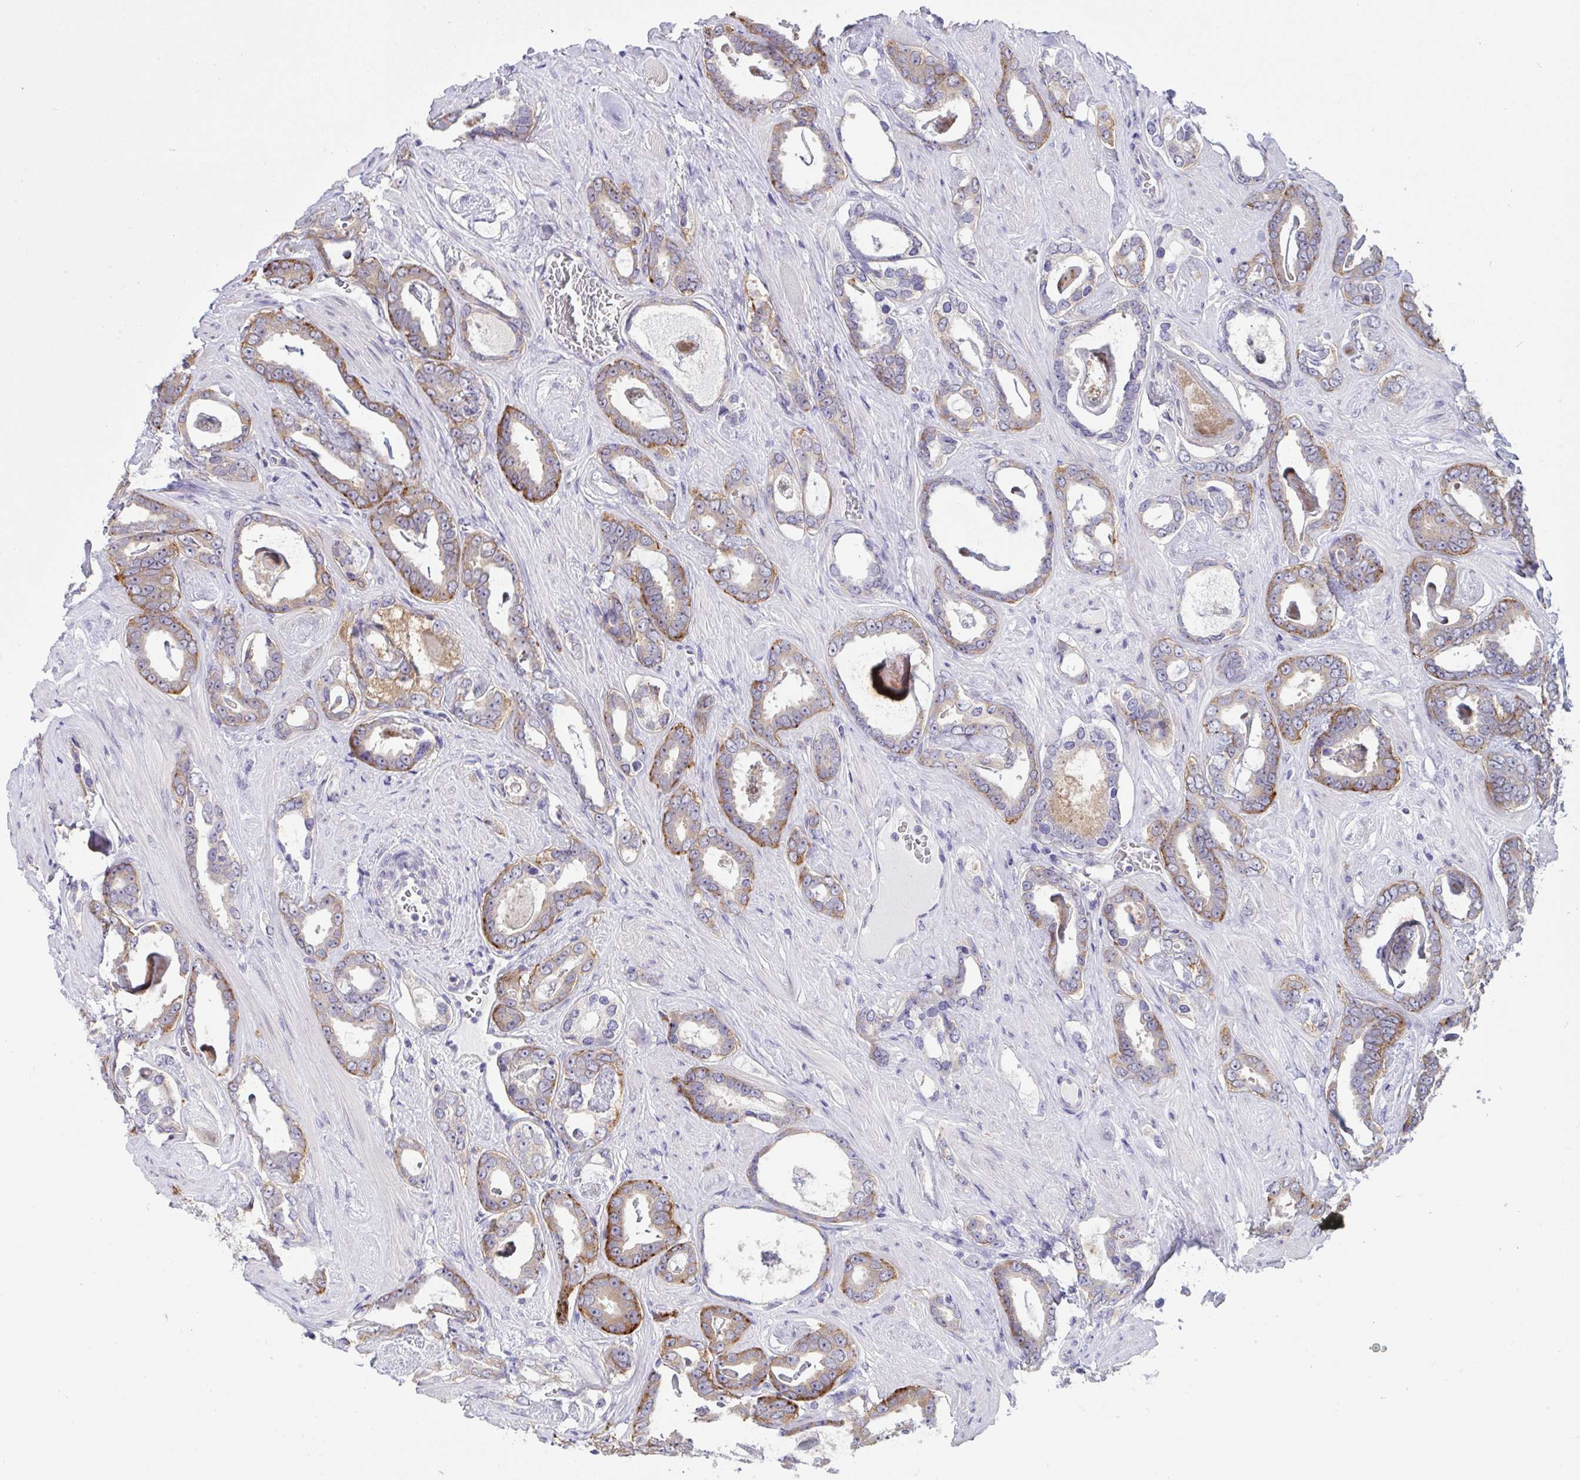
{"staining": {"intensity": "moderate", "quantity": "25%-75%", "location": "cytoplasmic/membranous"}, "tissue": "prostate cancer", "cell_type": "Tumor cells", "image_type": "cancer", "snomed": [{"axis": "morphology", "description": "Adenocarcinoma, High grade"}, {"axis": "topography", "description": "Prostate"}], "caption": "The photomicrograph reveals immunohistochemical staining of prostate adenocarcinoma (high-grade). There is moderate cytoplasmic/membranous expression is seen in about 25%-75% of tumor cells. (Brightfield microscopy of DAB IHC at high magnification).", "gene": "TMEM41A", "patient": {"sex": "male", "age": 63}}